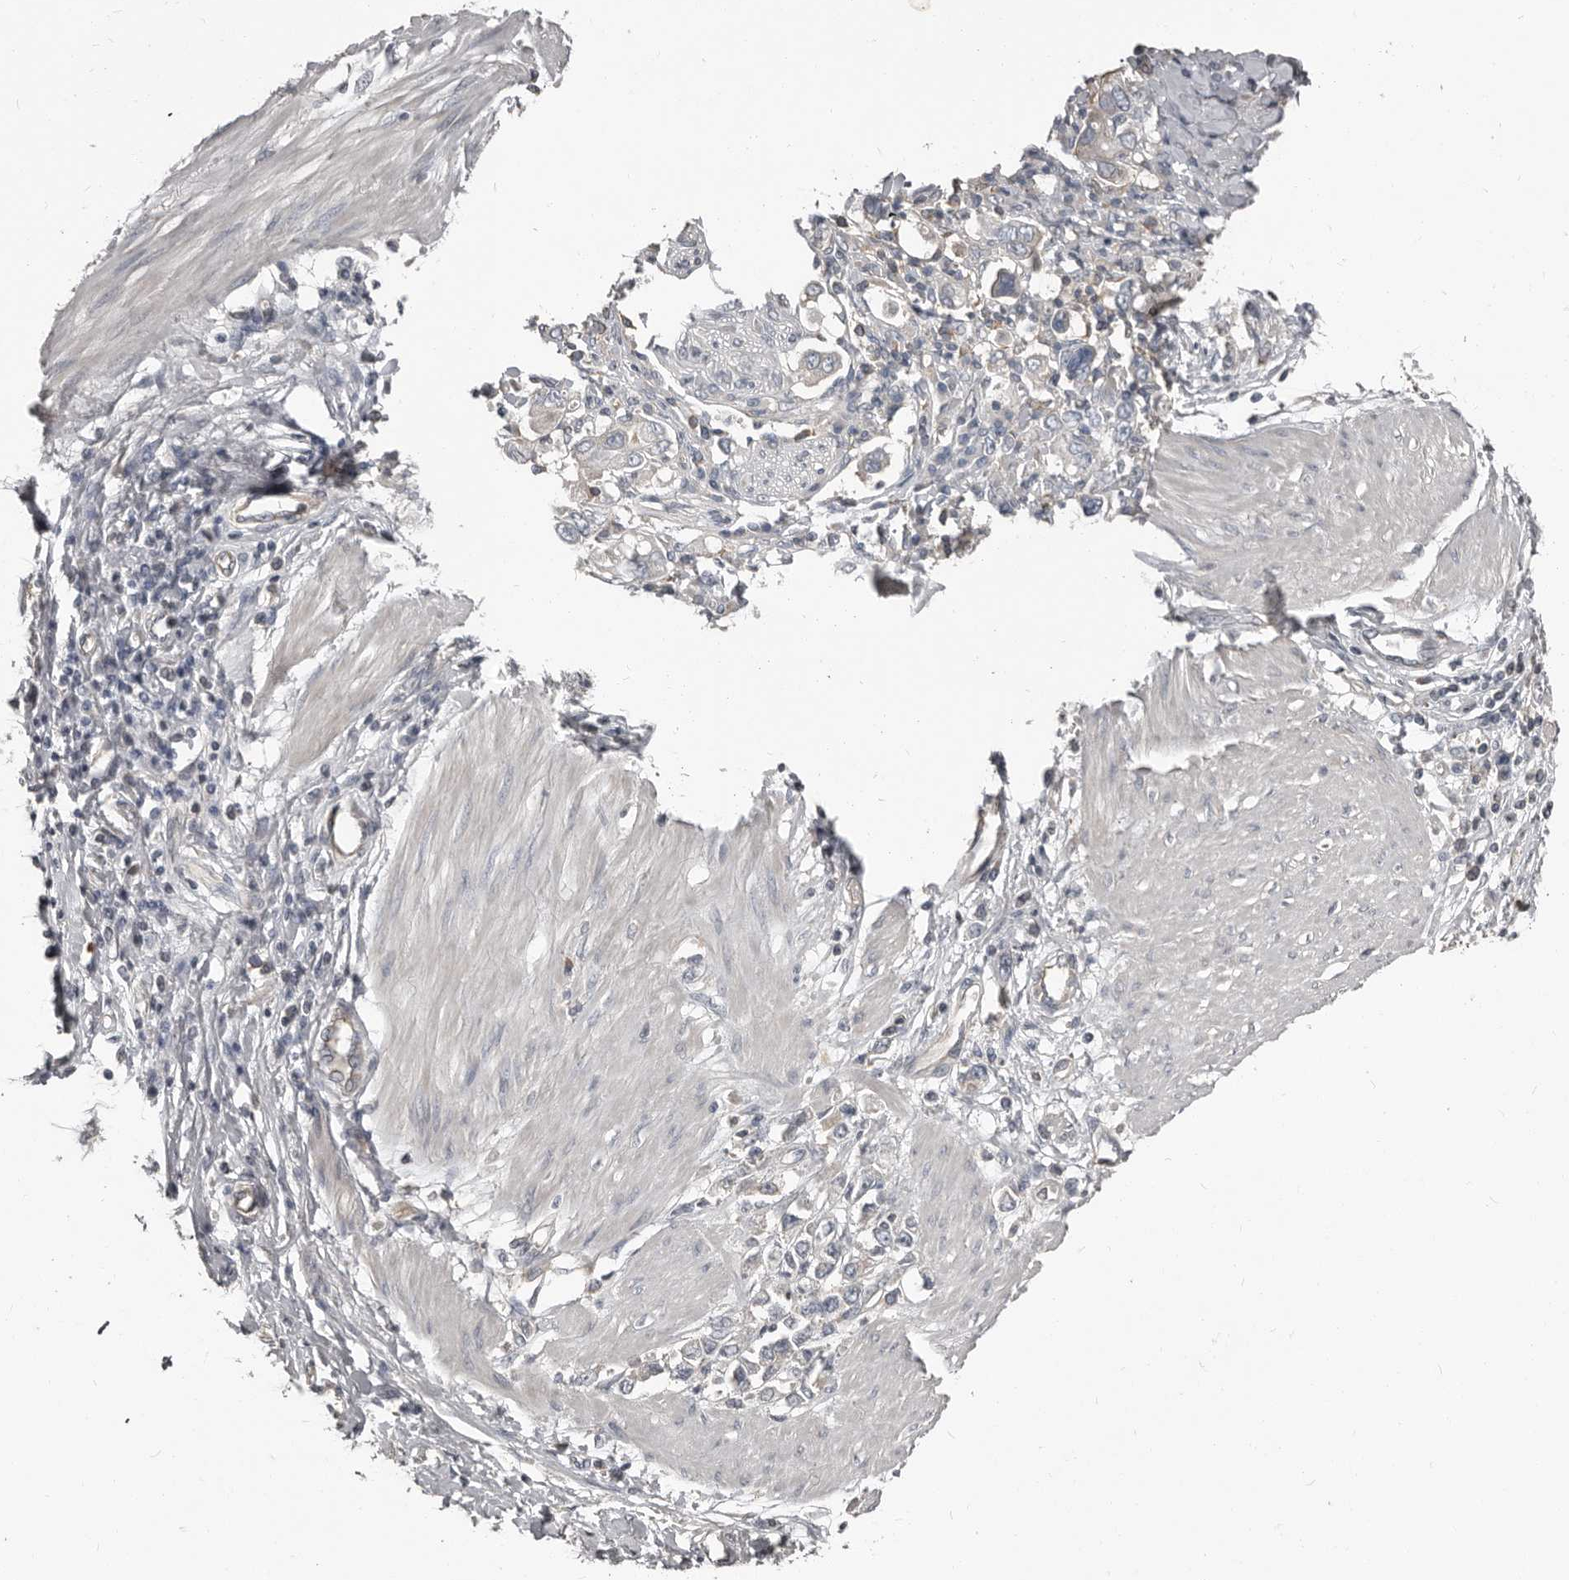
{"staining": {"intensity": "negative", "quantity": "none", "location": "none"}, "tissue": "stomach cancer", "cell_type": "Tumor cells", "image_type": "cancer", "snomed": [{"axis": "morphology", "description": "Adenocarcinoma, NOS"}, {"axis": "topography", "description": "Stomach"}], "caption": "This image is of stomach cancer (adenocarcinoma) stained with immunohistochemistry to label a protein in brown with the nuclei are counter-stained blue. There is no staining in tumor cells.", "gene": "CA6", "patient": {"sex": "female", "age": 76}}